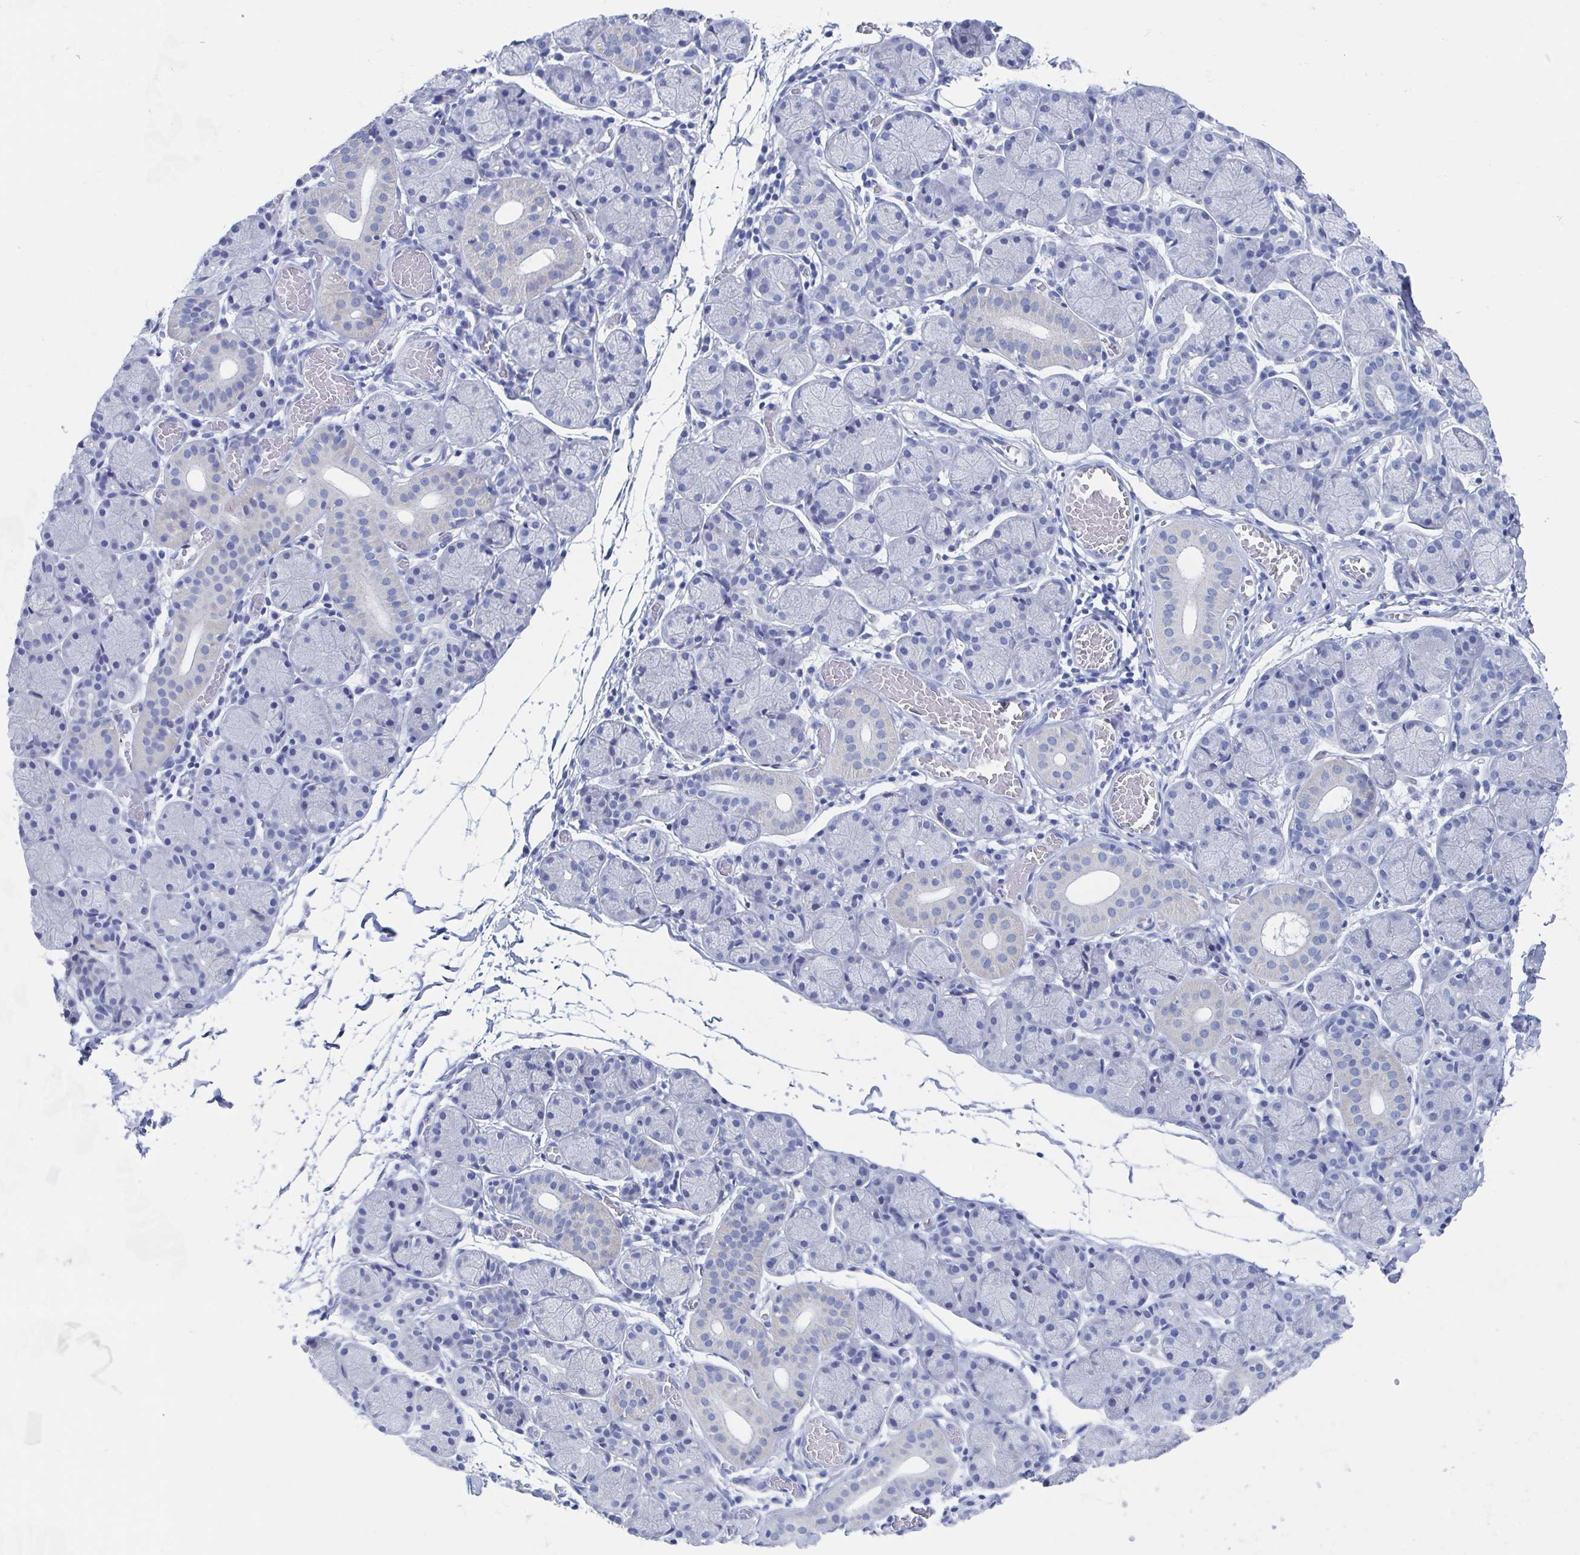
{"staining": {"intensity": "negative", "quantity": "none", "location": "none"}, "tissue": "salivary gland", "cell_type": "Glandular cells", "image_type": "normal", "snomed": [{"axis": "morphology", "description": "Normal tissue, NOS"}, {"axis": "topography", "description": "Salivary gland"}], "caption": "This is an immunohistochemistry (IHC) image of normal salivary gland. There is no staining in glandular cells.", "gene": "SHCBP1L", "patient": {"sex": "female", "age": 24}}